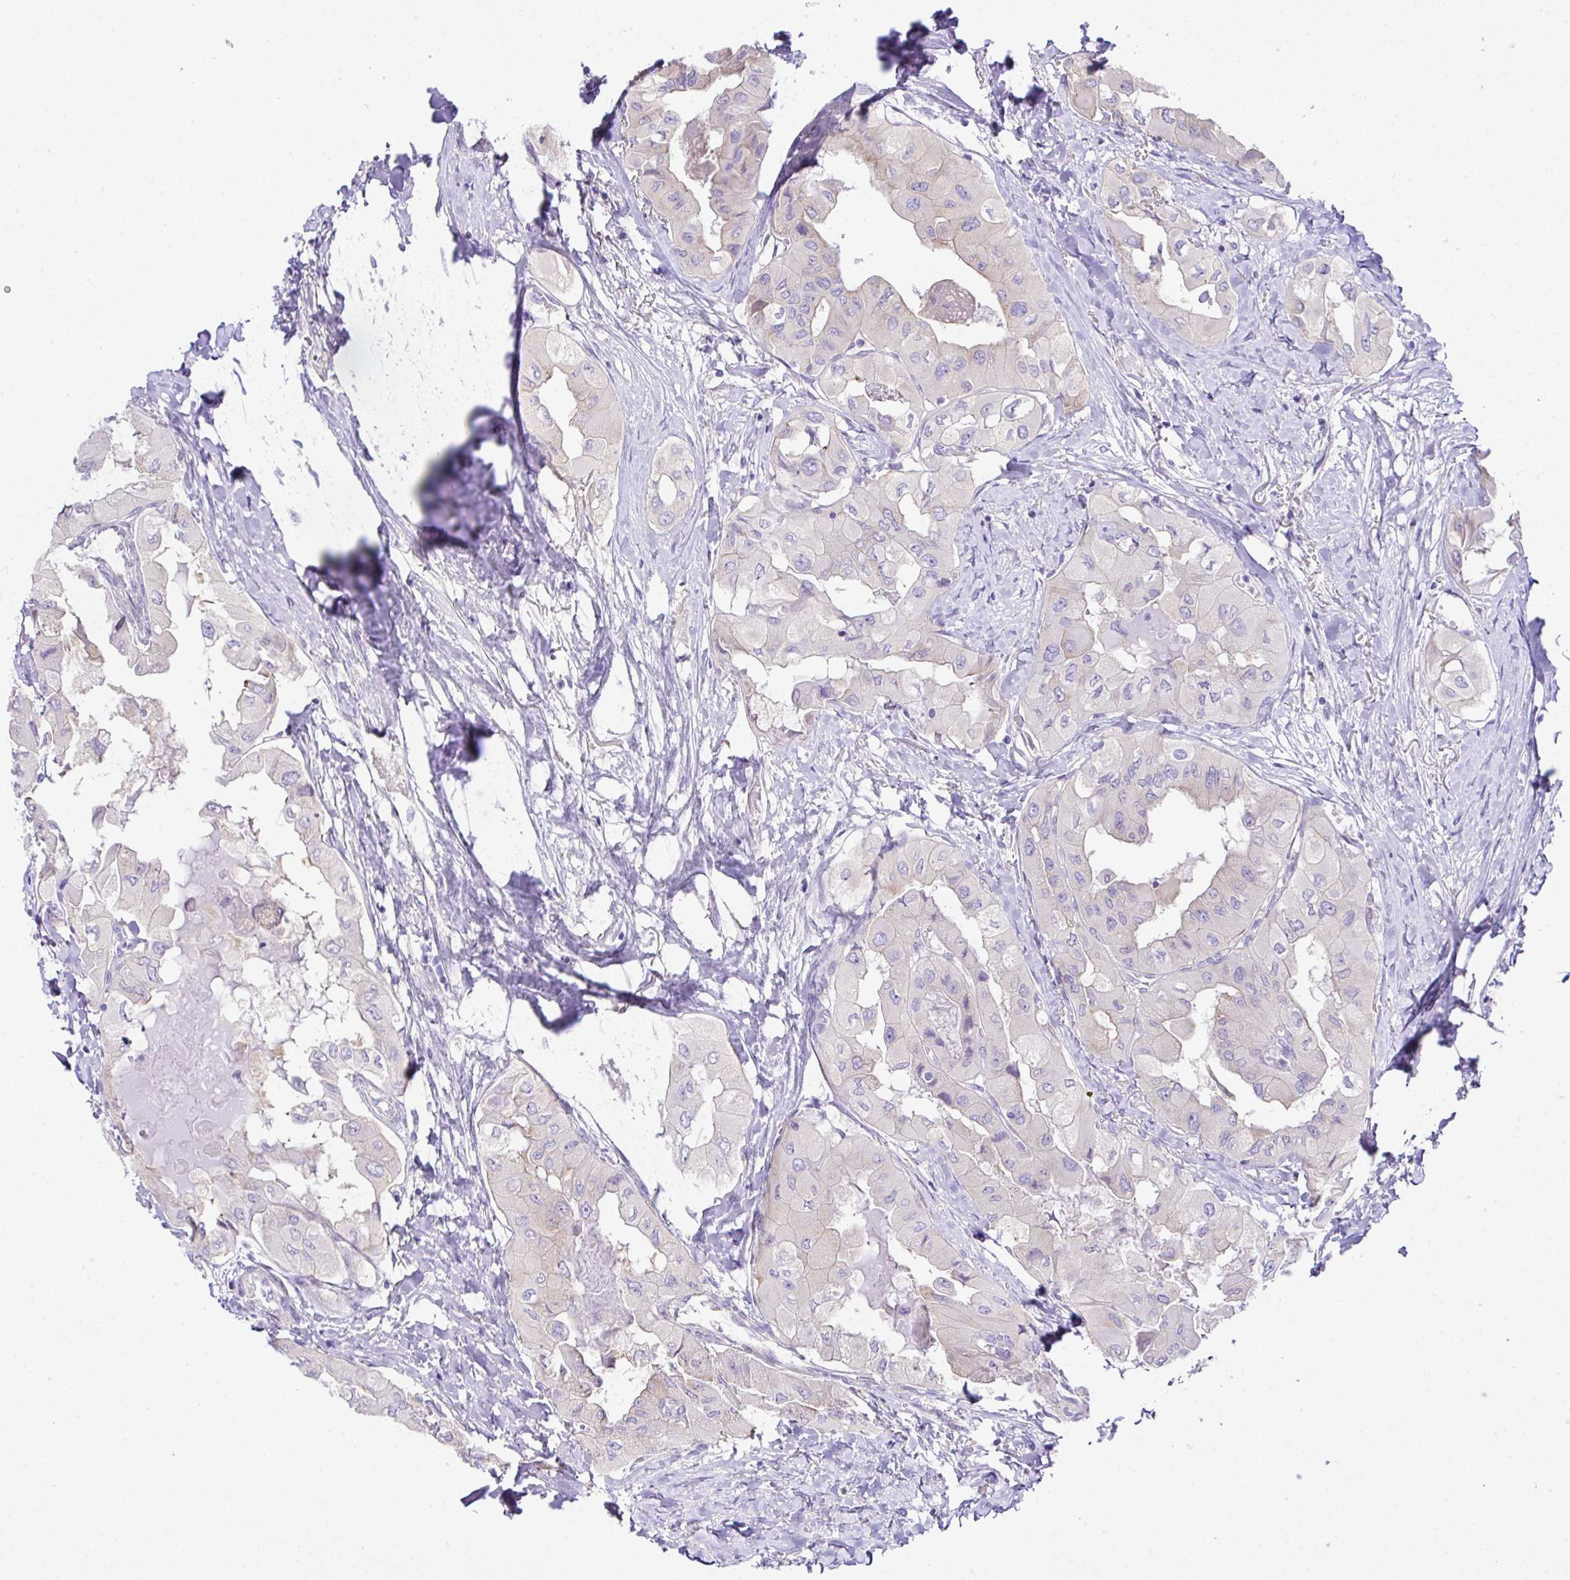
{"staining": {"intensity": "negative", "quantity": "none", "location": "none"}, "tissue": "thyroid cancer", "cell_type": "Tumor cells", "image_type": "cancer", "snomed": [{"axis": "morphology", "description": "Normal tissue, NOS"}, {"axis": "morphology", "description": "Papillary adenocarcinoma, NOS"}, {"axis": "topography", "description": "Thyroid gland"}], "caption": "DAB (3,3'-diaminobenzidine) immunohistochemical staining of thyroid cancer displays no significant positivity in tumor cells. (Immunohistochemistry (ihc), brightfield microscopy, high magnification).", "gene": "OR4P4", "patient": {"sex": "female", "age": 59}}